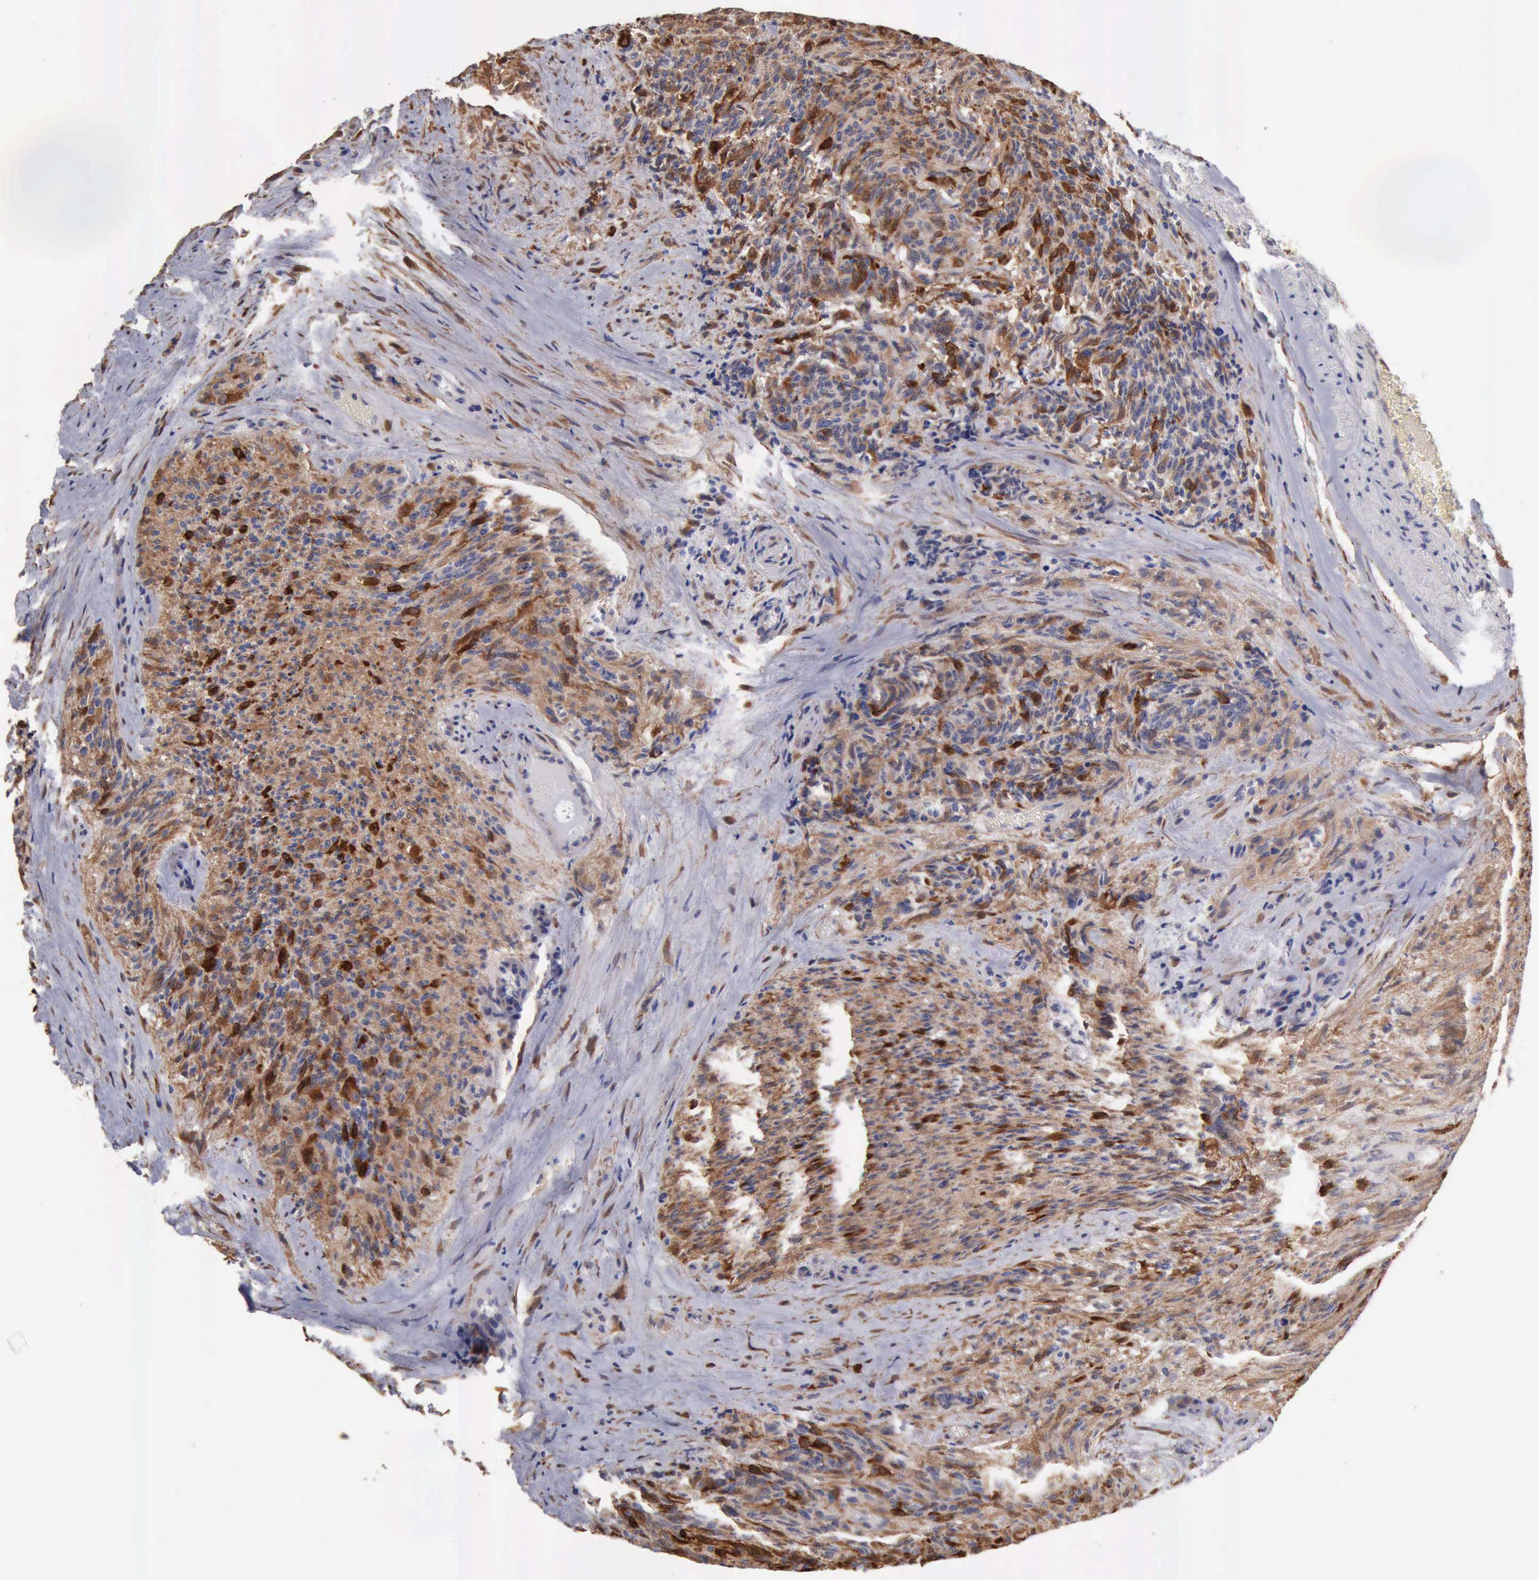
{"staining": {"intensity": "strong", "quantity": ">75%", "location": "cytoplasmic/membranous,nuclear"}, "tissue": "glioma", "cell_type": "Tumor cells", "image_type": "cancer", "snomed": [{"axis": "morphology", "description": "Glioma, malignant, High grade"}, {"axis": "topography", "description": "Brain"}], "caption": "Immunohistochemistry staining of high-grade glioma (malignant), which displays high levels of strong cytoplasmic/membranous and nuclear staining in about >75% of tumor cells indicating strong cytoplasmic/membranous and nuclear protein positivity. The staining was performed using DAB (brown) for protein detection and nuclei were counterstained in hematoxylin (blue).", "gene": "APOL2", "patient": {"sex": "male", "age": 36}}